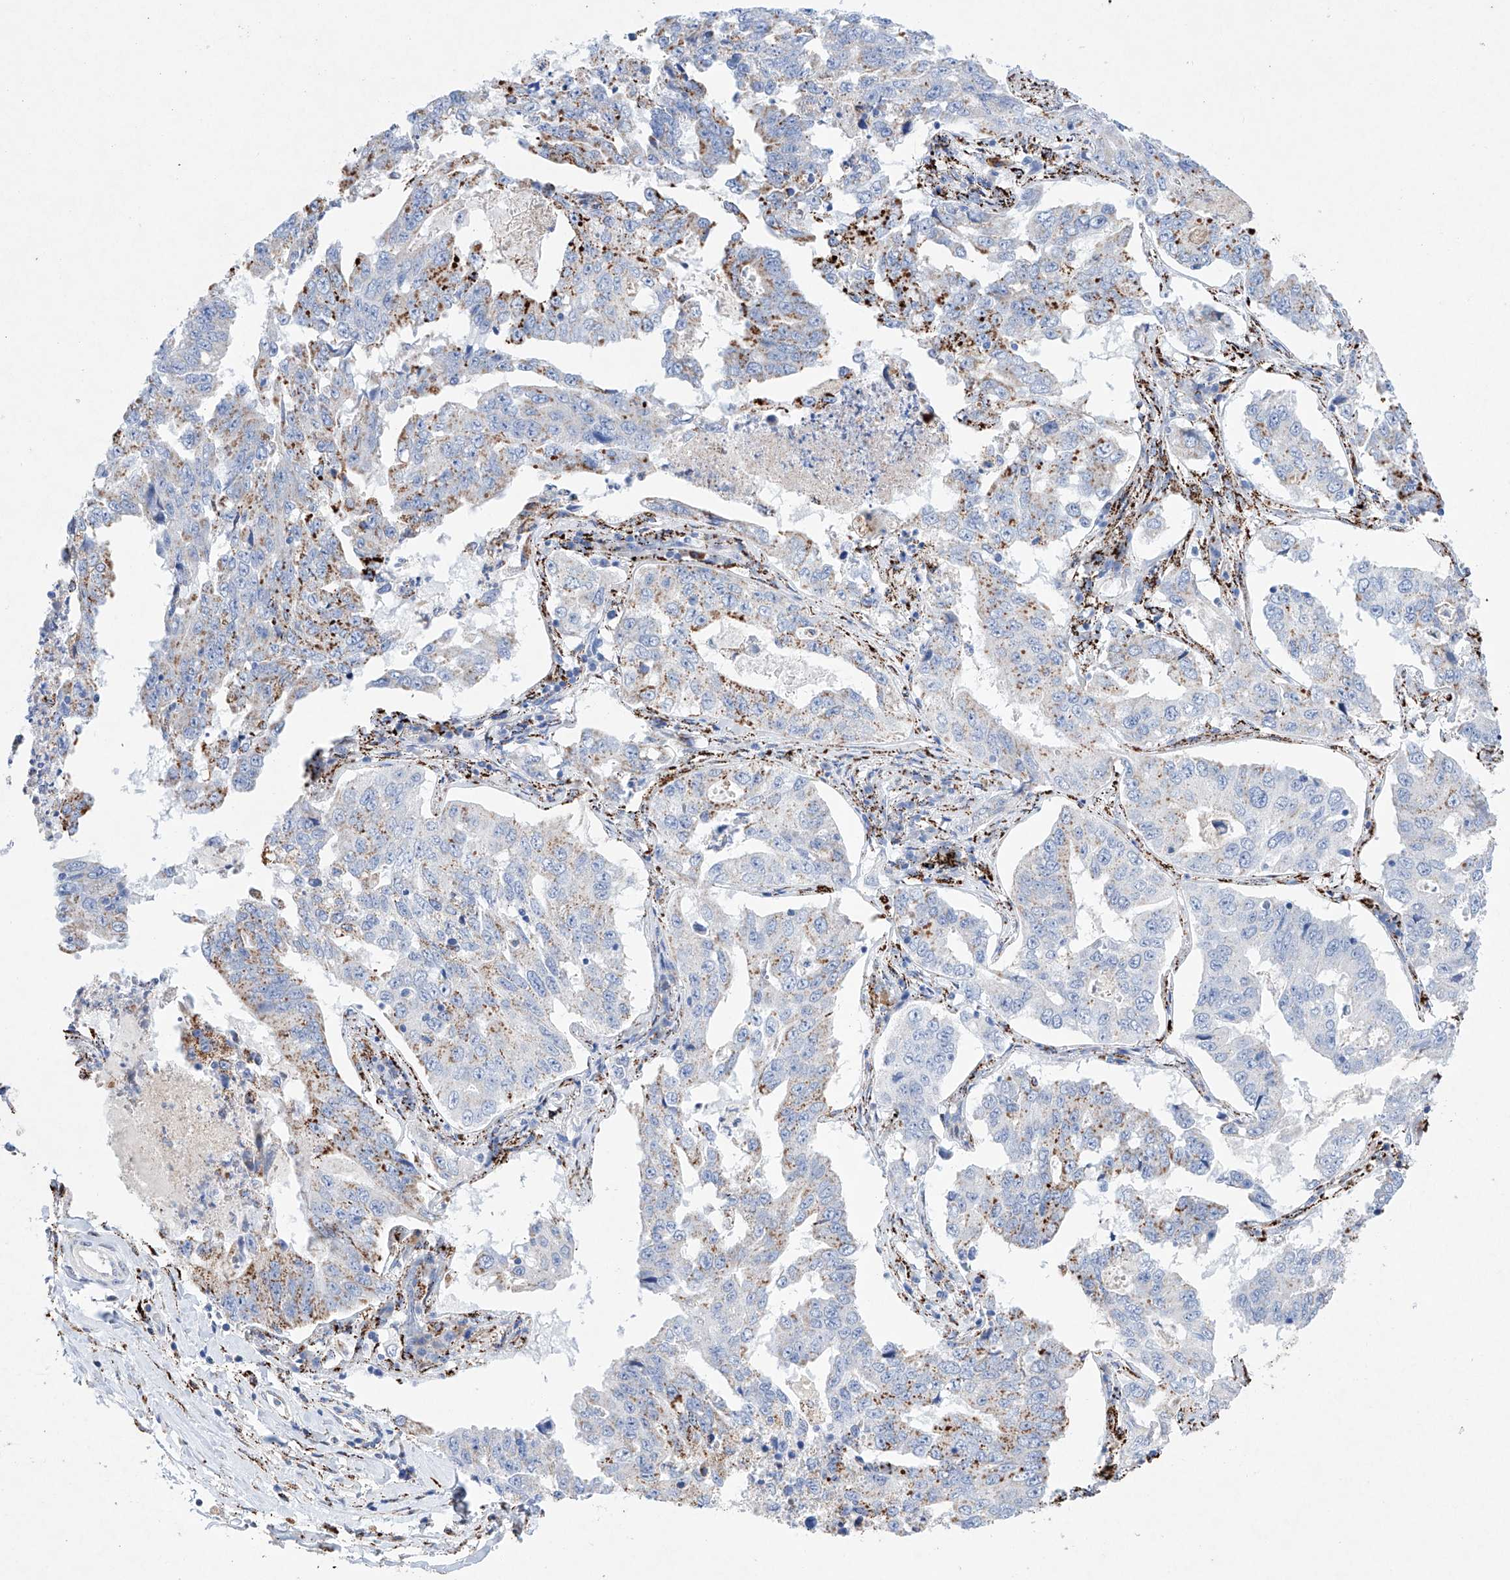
{"staining": {"intensity": "moderate", "quantity": "<25%", "location": "cytoplasmic/membranous"}, "tissue": "lung cancer", "cell_type": "Tumor cells", "image_type": "cancer", "snomed": [{"axis": "morphology", "description": "Adenocarcinoma, NOS"}, {"axis": "topography", "description": "Lung"}], "caption": "Lung cancer stained with DAB (3,3'-diaminobenzidine) IHC demonstrates low levels of moderate cytoplasmic/membranous staining in approximately <25% of tumor cells. The staining was performed using DAB, with brown indicating positive protein expression. Nuclei are stained blue with hematoxylin.", "gene": "NRROS", "patient": {"sex": "female", "age": 51}}